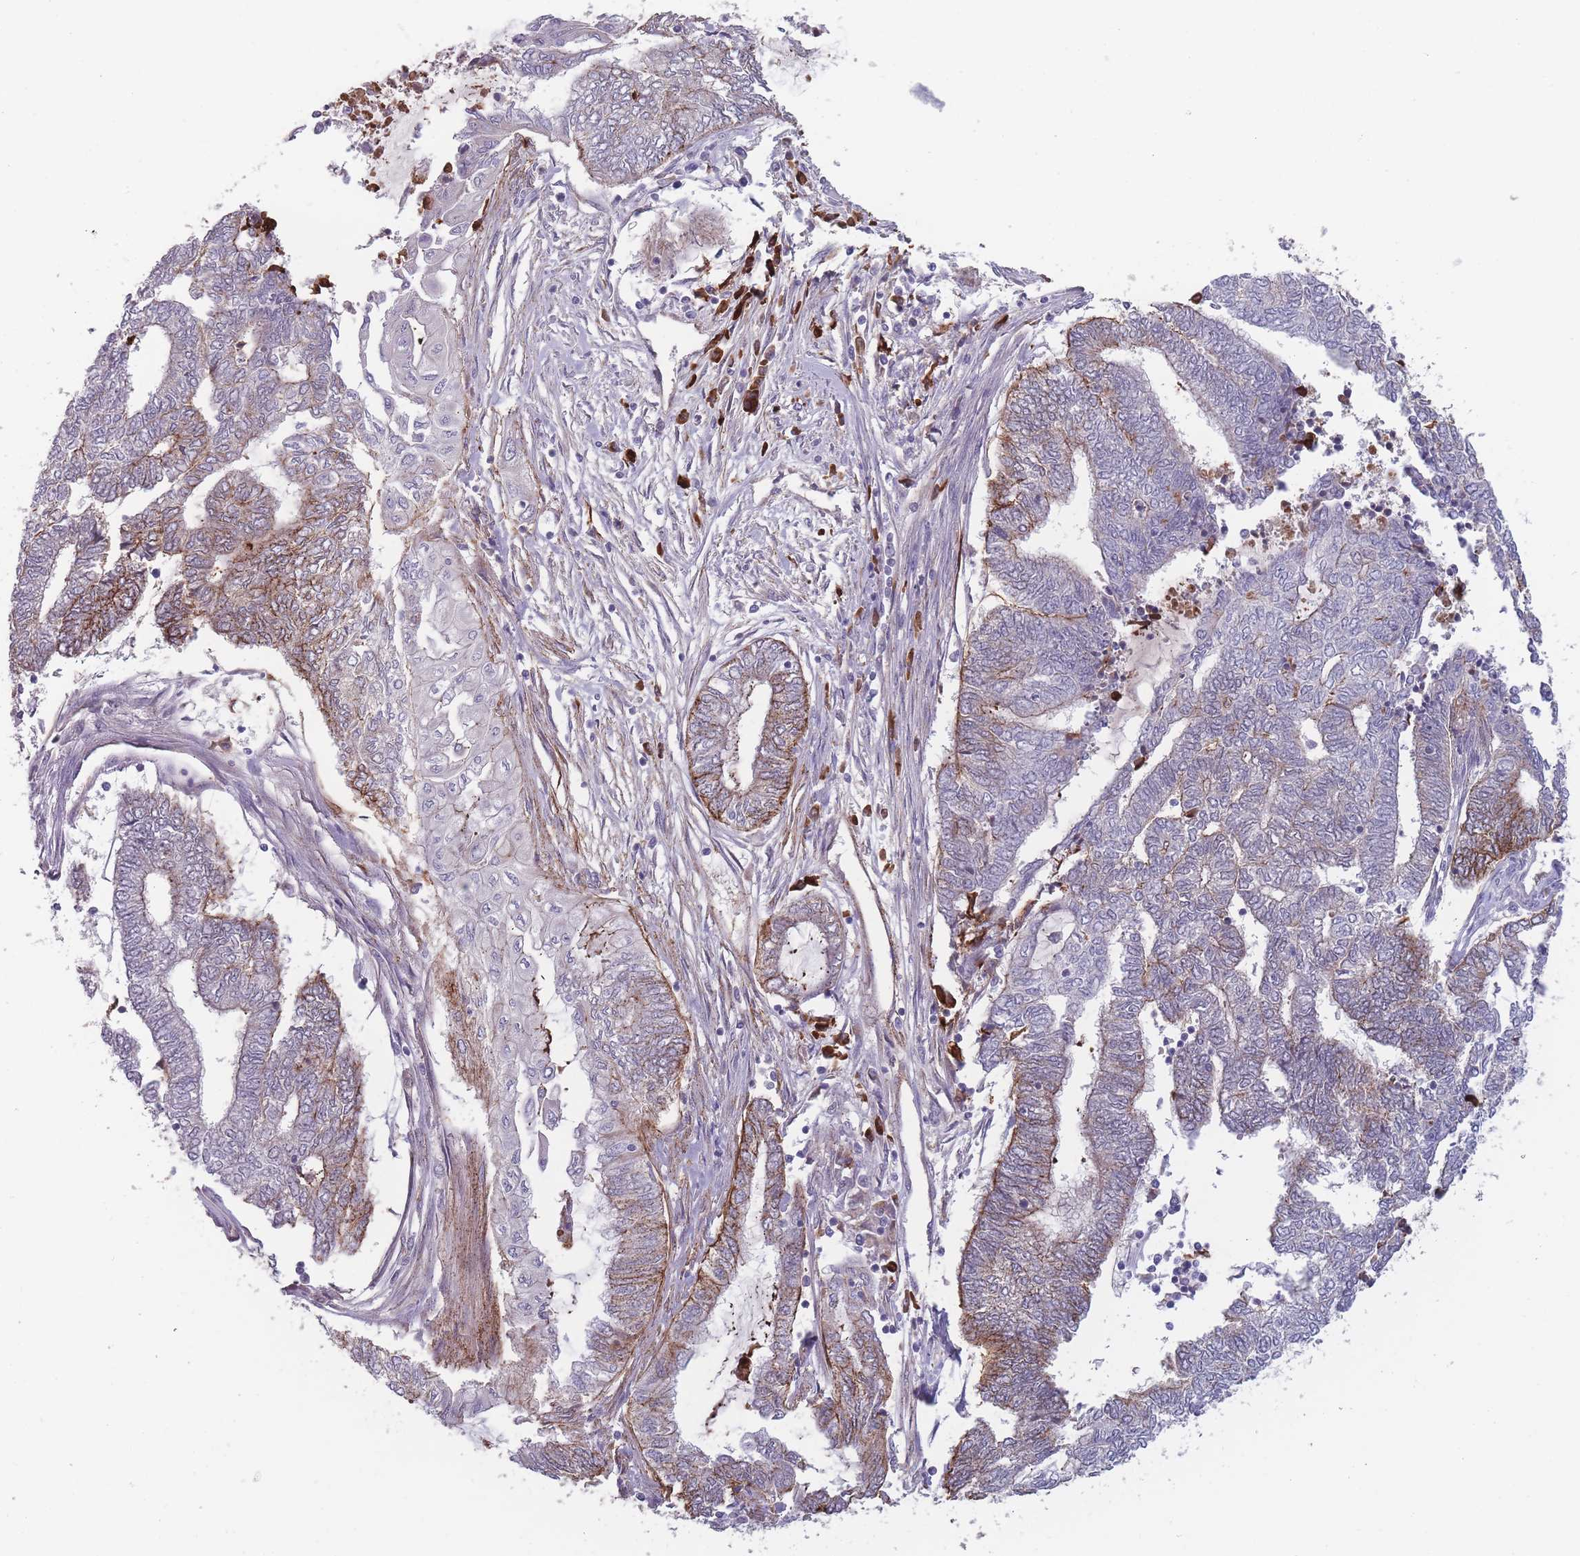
{"staining": {"intensity": "moderate", "quantity": "<25%", "location": "cytoplasmic/membranous"}, "tissue": "endometrial cancer", "cell_type": "Tumor cells", "image_type": "cancer", "snomed": [{"axis": "morphology", "description": "Adenocarcinoma, NOS"}, {"axis": "topography", "description": "Uterus"}, {"axis": "topography", "description": "Endometrium"}], "caption": "A high-resolution histopathology image shows immunohistochemistry (IHC) staining of endometrial adenocarcinoma, which demonstrates moderate cytoplasmic/membranous expression in approximately <25% of tumor cells. (DAB (3,3'-diaminobenzidine) IHC, brown staining for protein, blue staining for nuclei).", "gene": "TMEM232", "patient": {"sex": "female", "age": 70}}